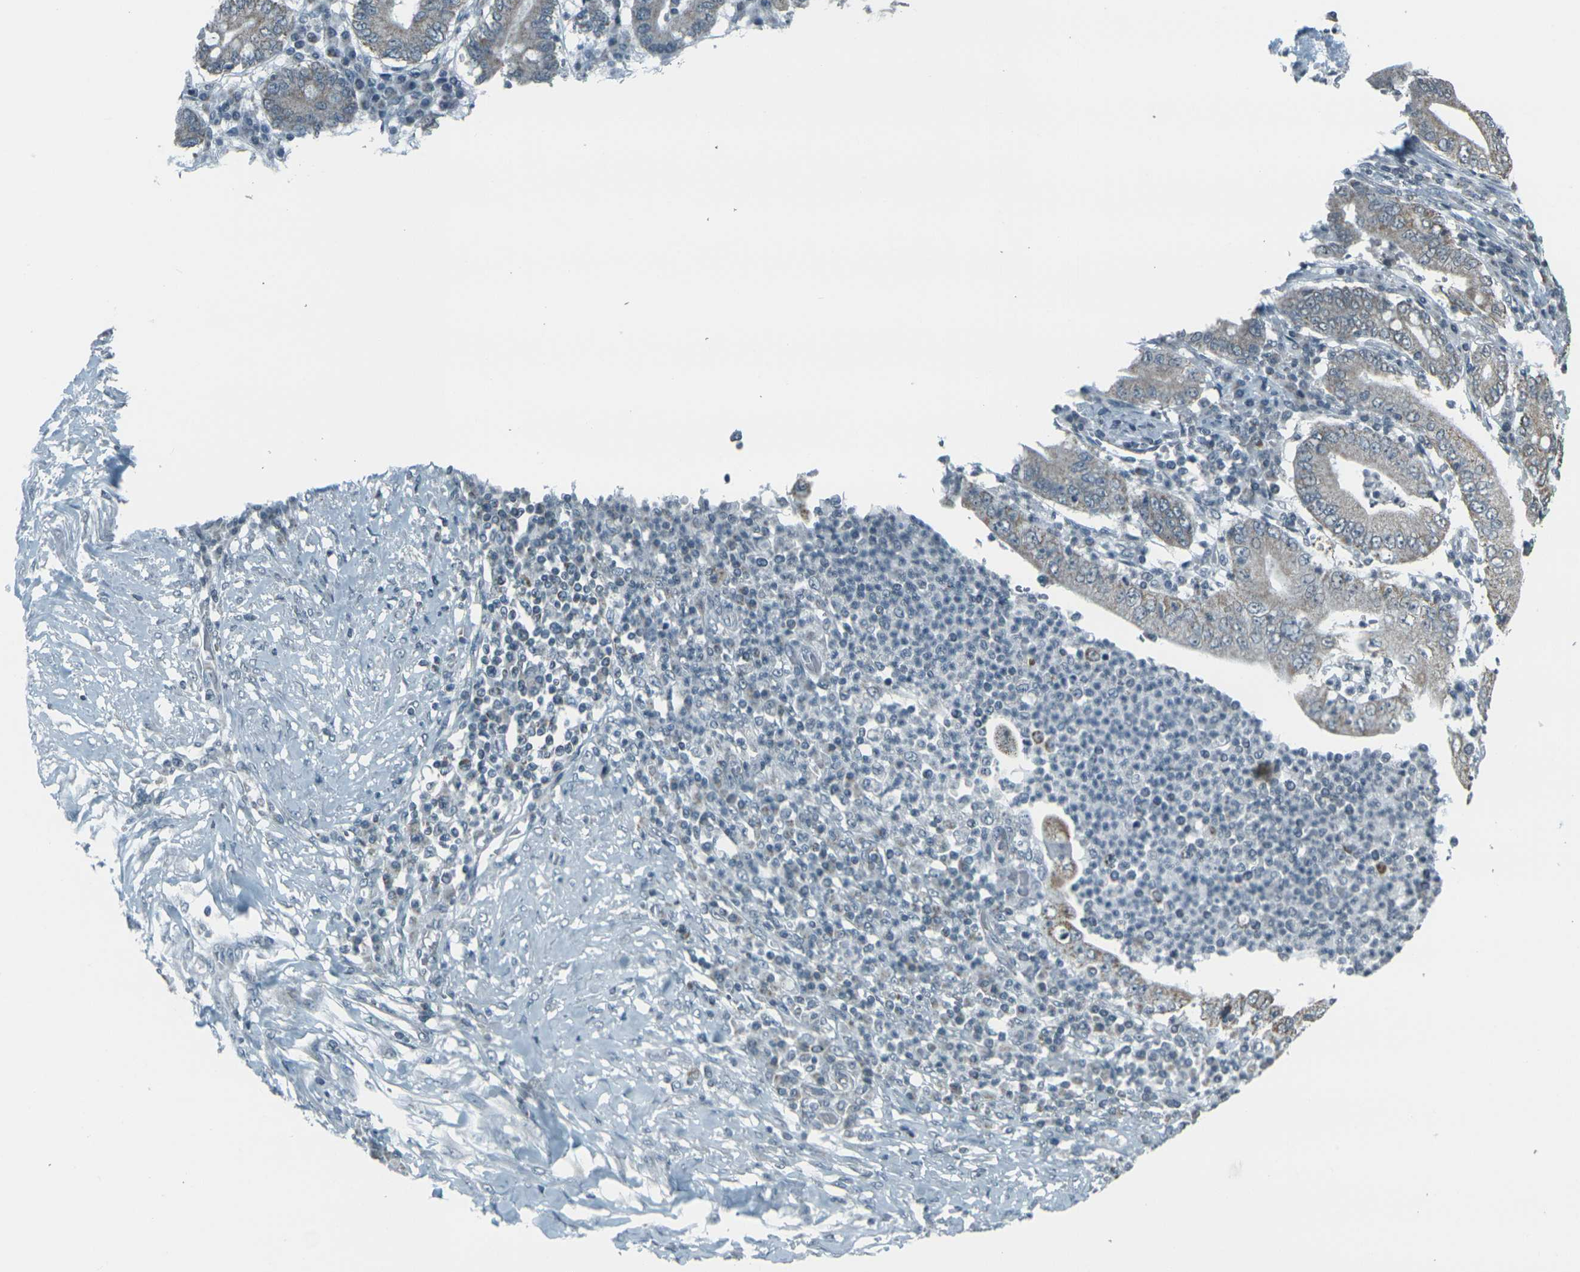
{"staining": {"intensity": "weak", "quantity": "<25%", "location": "cytoplasmic/membranous"}, "tissue": "stomach cancer", "cell_type": "Tumor cells", "image_type": "cancer", "snomed": [{"axis": "morphology", "description": "Normal tissue, NOS"}, {"axis": "morphology", "description": "Adenocarcinoma, NOS"}, {"axis": "topography", "description": "Esophagus"}, {"axis": "topography", "description": "Stomach, upper"}, {"axis": "topography", "description": "Peripheral nerve tissue"}], "caption": "Human stomach adenocarcinoma stained for a protein using IHC reveals no positivity in tumor cells.", "gene": "H2BC1", "patient": {"sex": "male", "age": 62}}